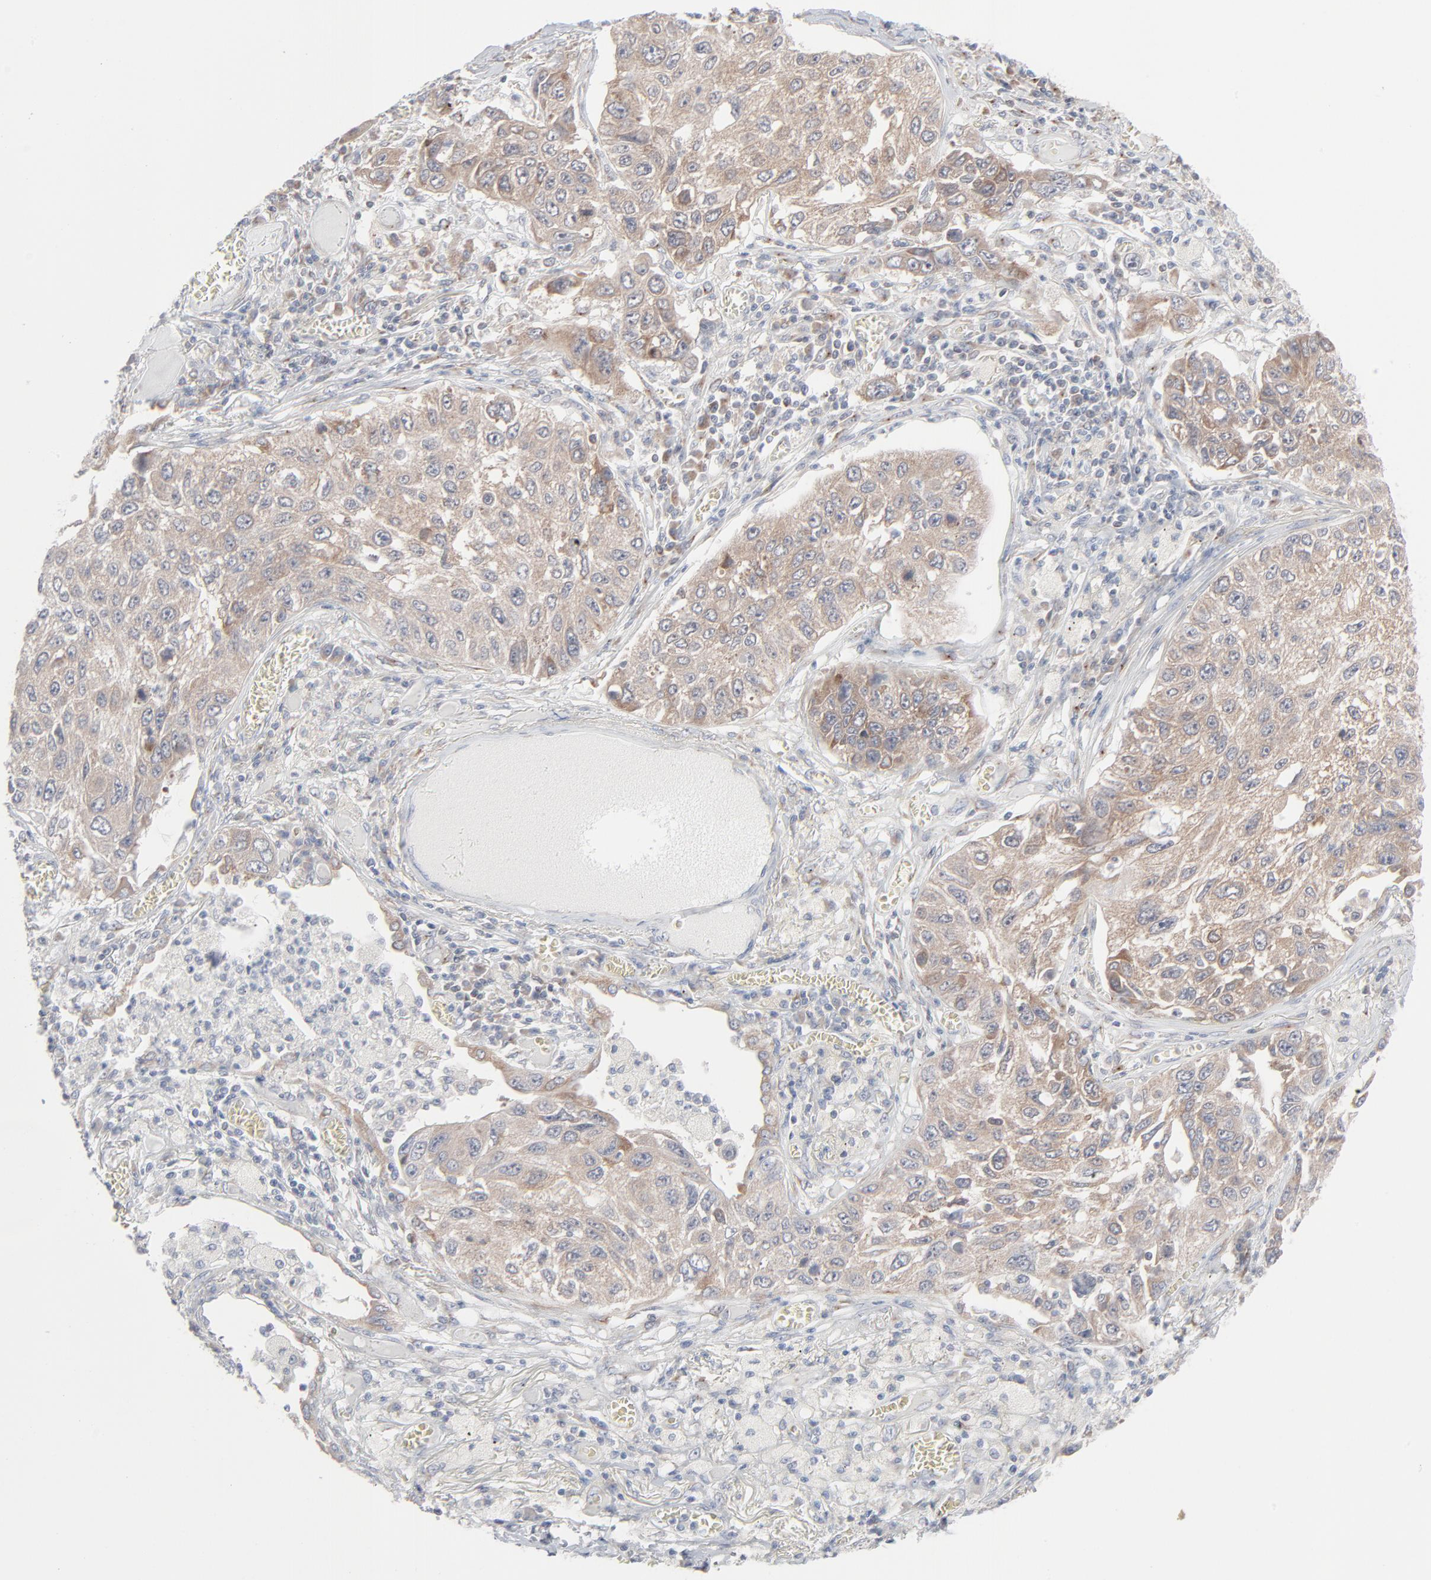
{"staining": {"intensity": "moderate", "quantity": "25%-75%", "location": "cytoplasmic/membranous"}, "tissue": "lung cancer", "cell_type": "Tumor cells", "image_type": "cancer", "snomed": [{"axis": "morphology", "description": "Squamous cell carcinoma, NOS"}, {"axis": "topography", "description": "Lung"}], "caption": "IHC photomicrograph of neoplastic tissue: human squamous cell carcinoma (lung) stained using immunohistochemistry (IHC) shows medium levels of moderate protein expression localized specifically in the cytoplasmic/membranous of tumor cells, appearing as a cytoplasmic/membranous brown color.", "gene": "KDSR", "patient": {"sex": "male", "age": 71}}